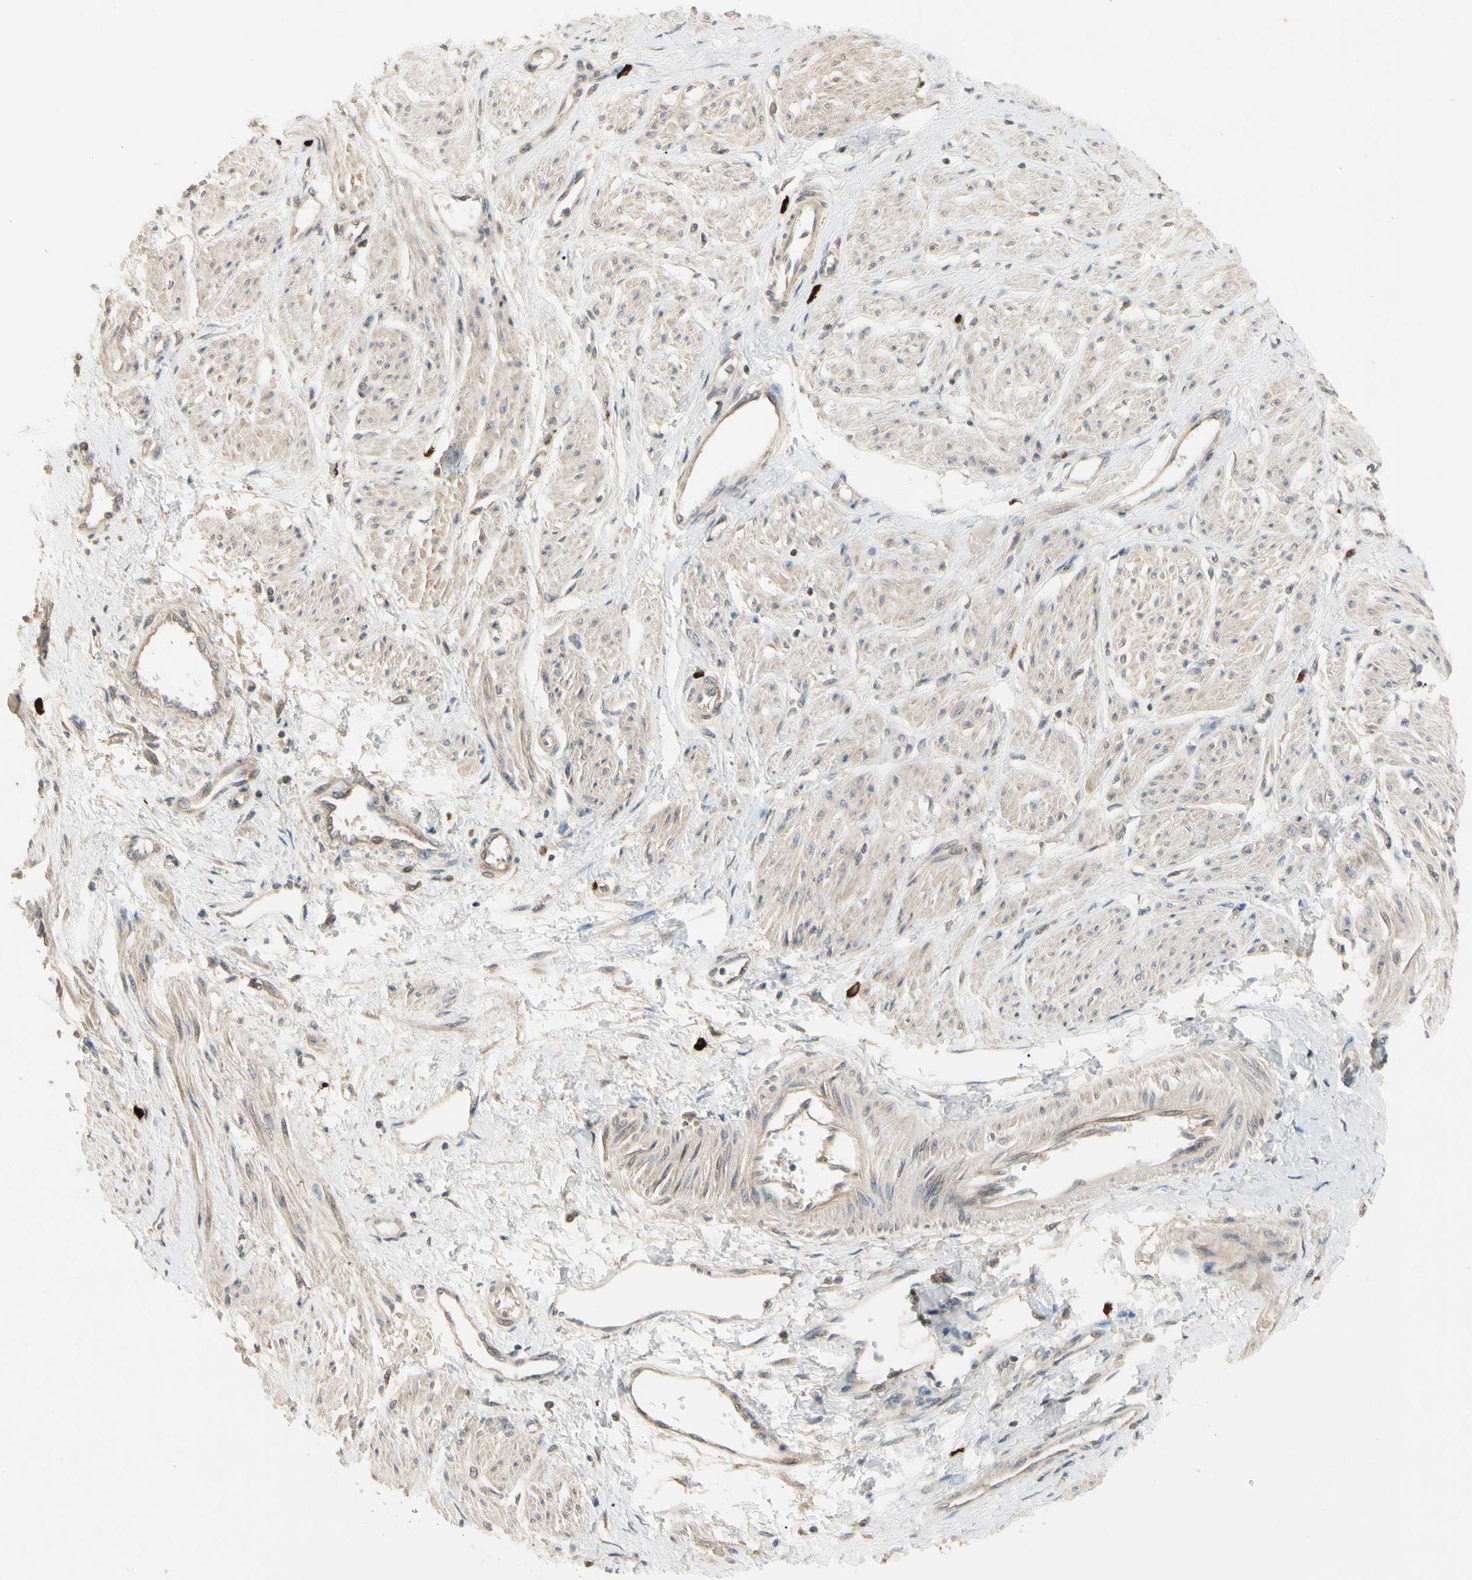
{"staining": {"intensity": "weak", "quantity": "25%-75%", "location": "cytoplasmic/membranous"}, "tissue": "smooth muscle", "cell_type": "Smooth muscle cells", "image_type": "normal", "snomed": [{"axis": "morphology", "description": "Normal tissue, NOS"}, {"axis": "topography", "description": "Smooth muscle"}, {"axis": "topography", "description": "Uterus"}], "caption": "Smooth muscle stained with a protein marker reveals weak staining in smooth muscle cells.", "gene": "ATG4C", "patient": {"sex": "female", "age": 39}}